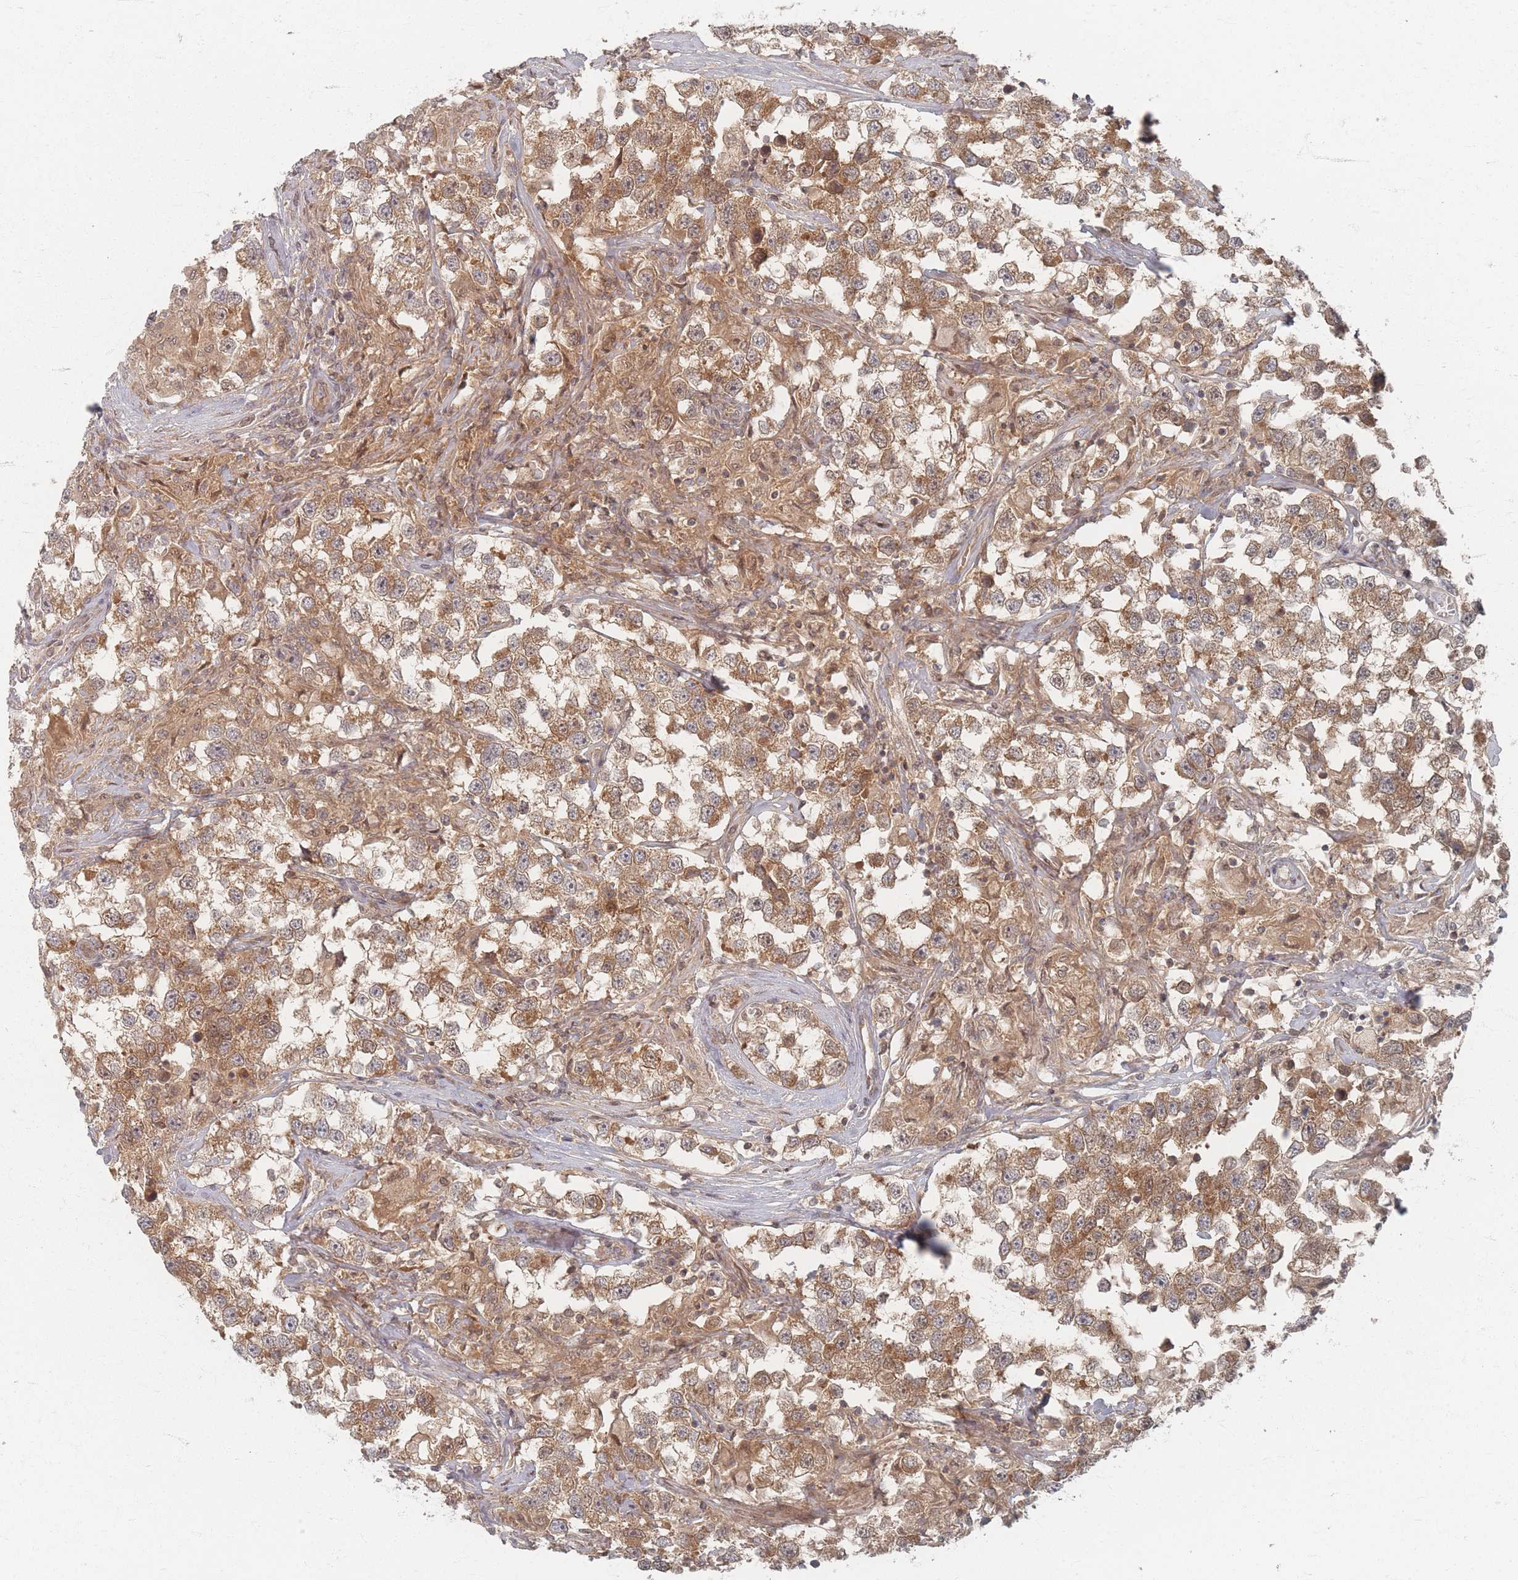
{"staining": {"intensity": "moderate", "quantity": ">75%", "location": "cytoplasmic/membranous"}, "tissue": "testis cancer", "cell_type": "Tumor cells", "image_type": "cancer", "snomed": [{"axis": "morphology", "description": "Seminoma, NOS"}, {"axis": "topography", "description": "Testis"}], "caption": "The immunohistochemical stain shows moderate cytoplasmic/membranous expression in tumor cells of seminoma (testis) tissue.", "gene": "PSMD9", "patient": {"sex": "male", "age": 46}}